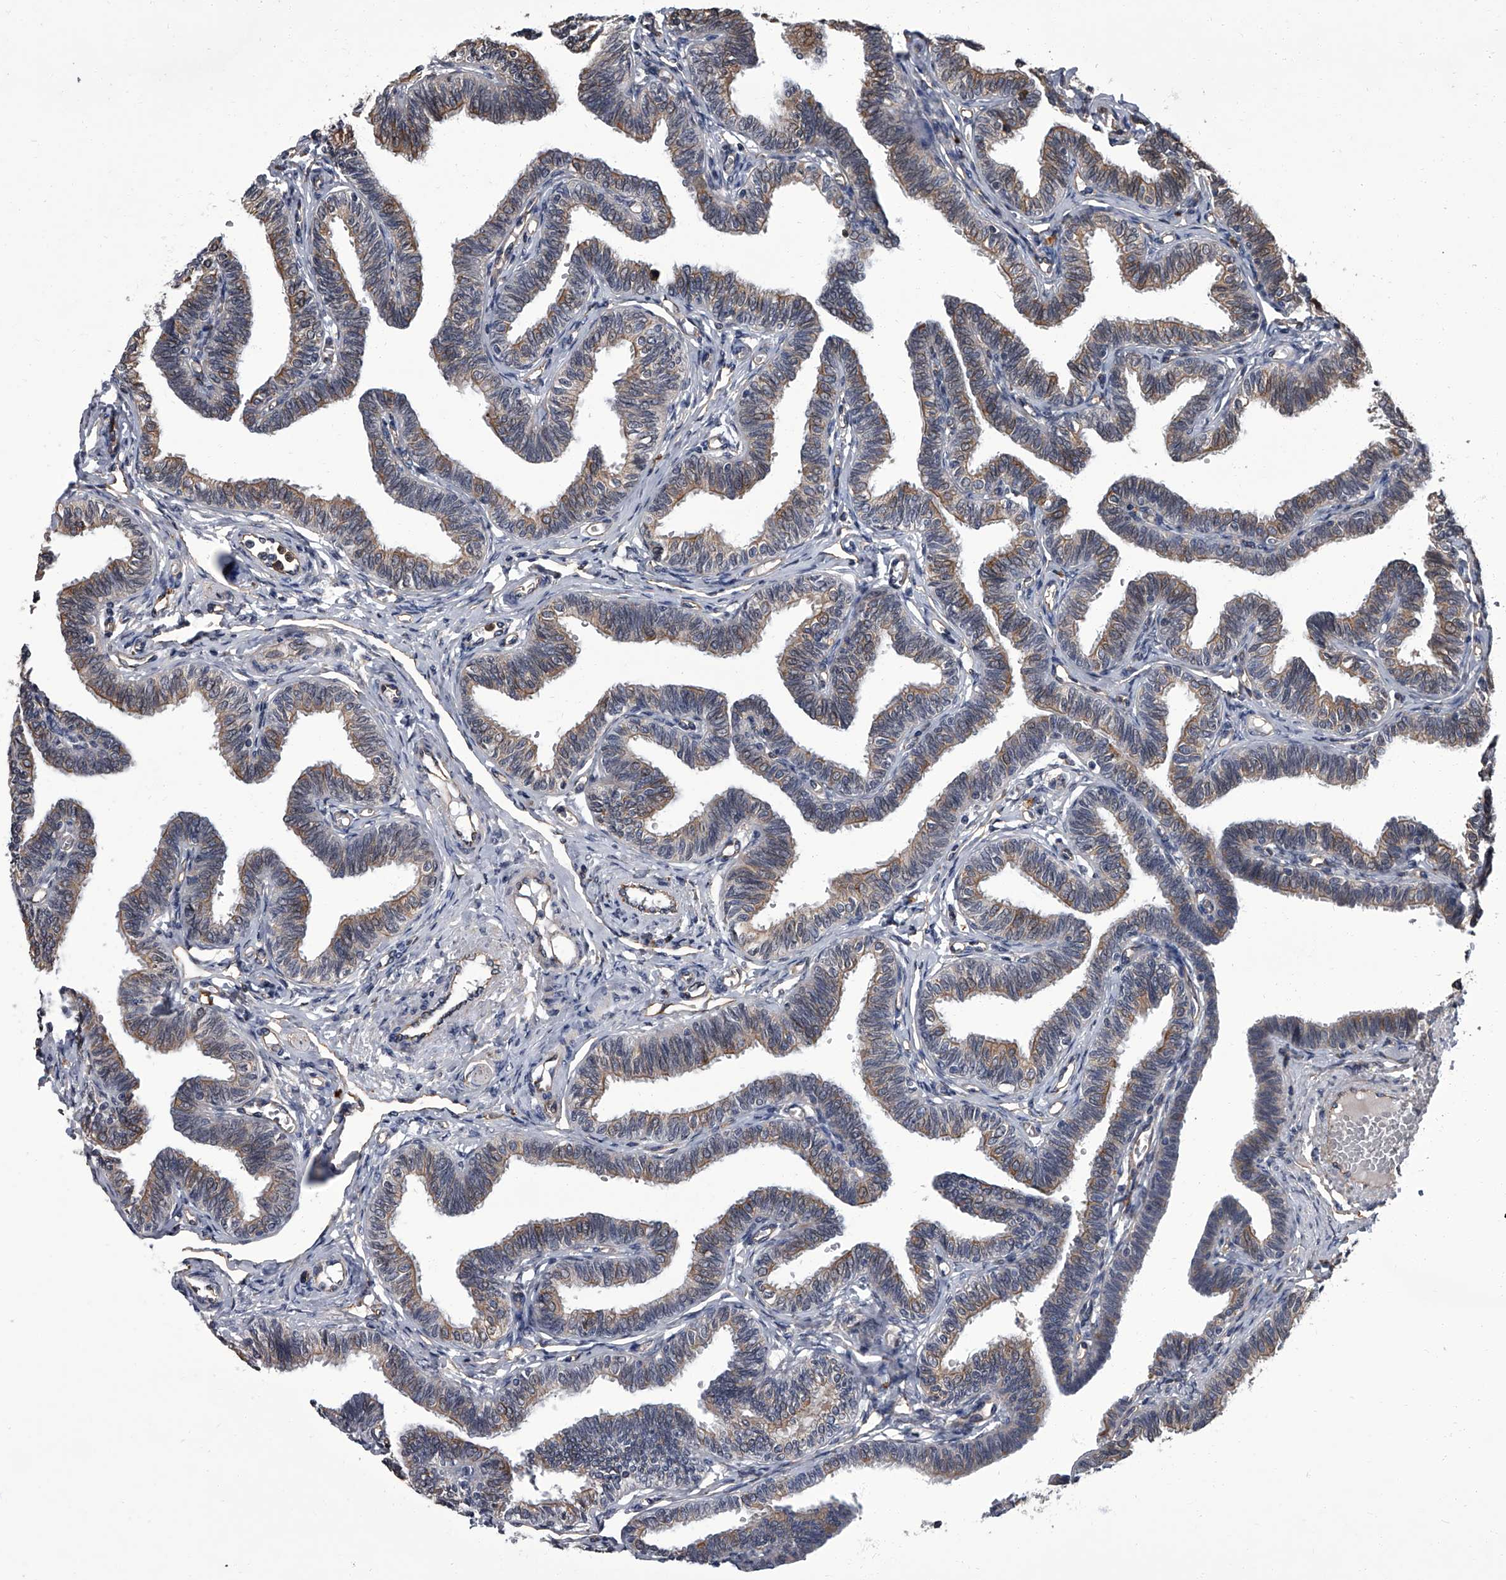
{"staining": {"intensity": "moderate", "quantity": "25%-75%", "location": "cytoplasmic/membranous"}, "tissue": "fallopian tube", "cell_type": "Glandular cells", "image_type": "normal", "snomed": [{"axis": "morphology", "description": "Normal tissue, NOS"}, {"axis": "topography", "description": "Fallopian tube"}, {"axis": "topography", "description": "Ovary"}], "caption": "Glandular cells show medium levels of moderate cytoplasmic/membranous positivity in about 25%-75% of cells in benign human fallopian tube. (IHC, brightfield microscopy, high magnification).", "gene": "SIRT4", "patient": {"sex": "female", "age": 23}}